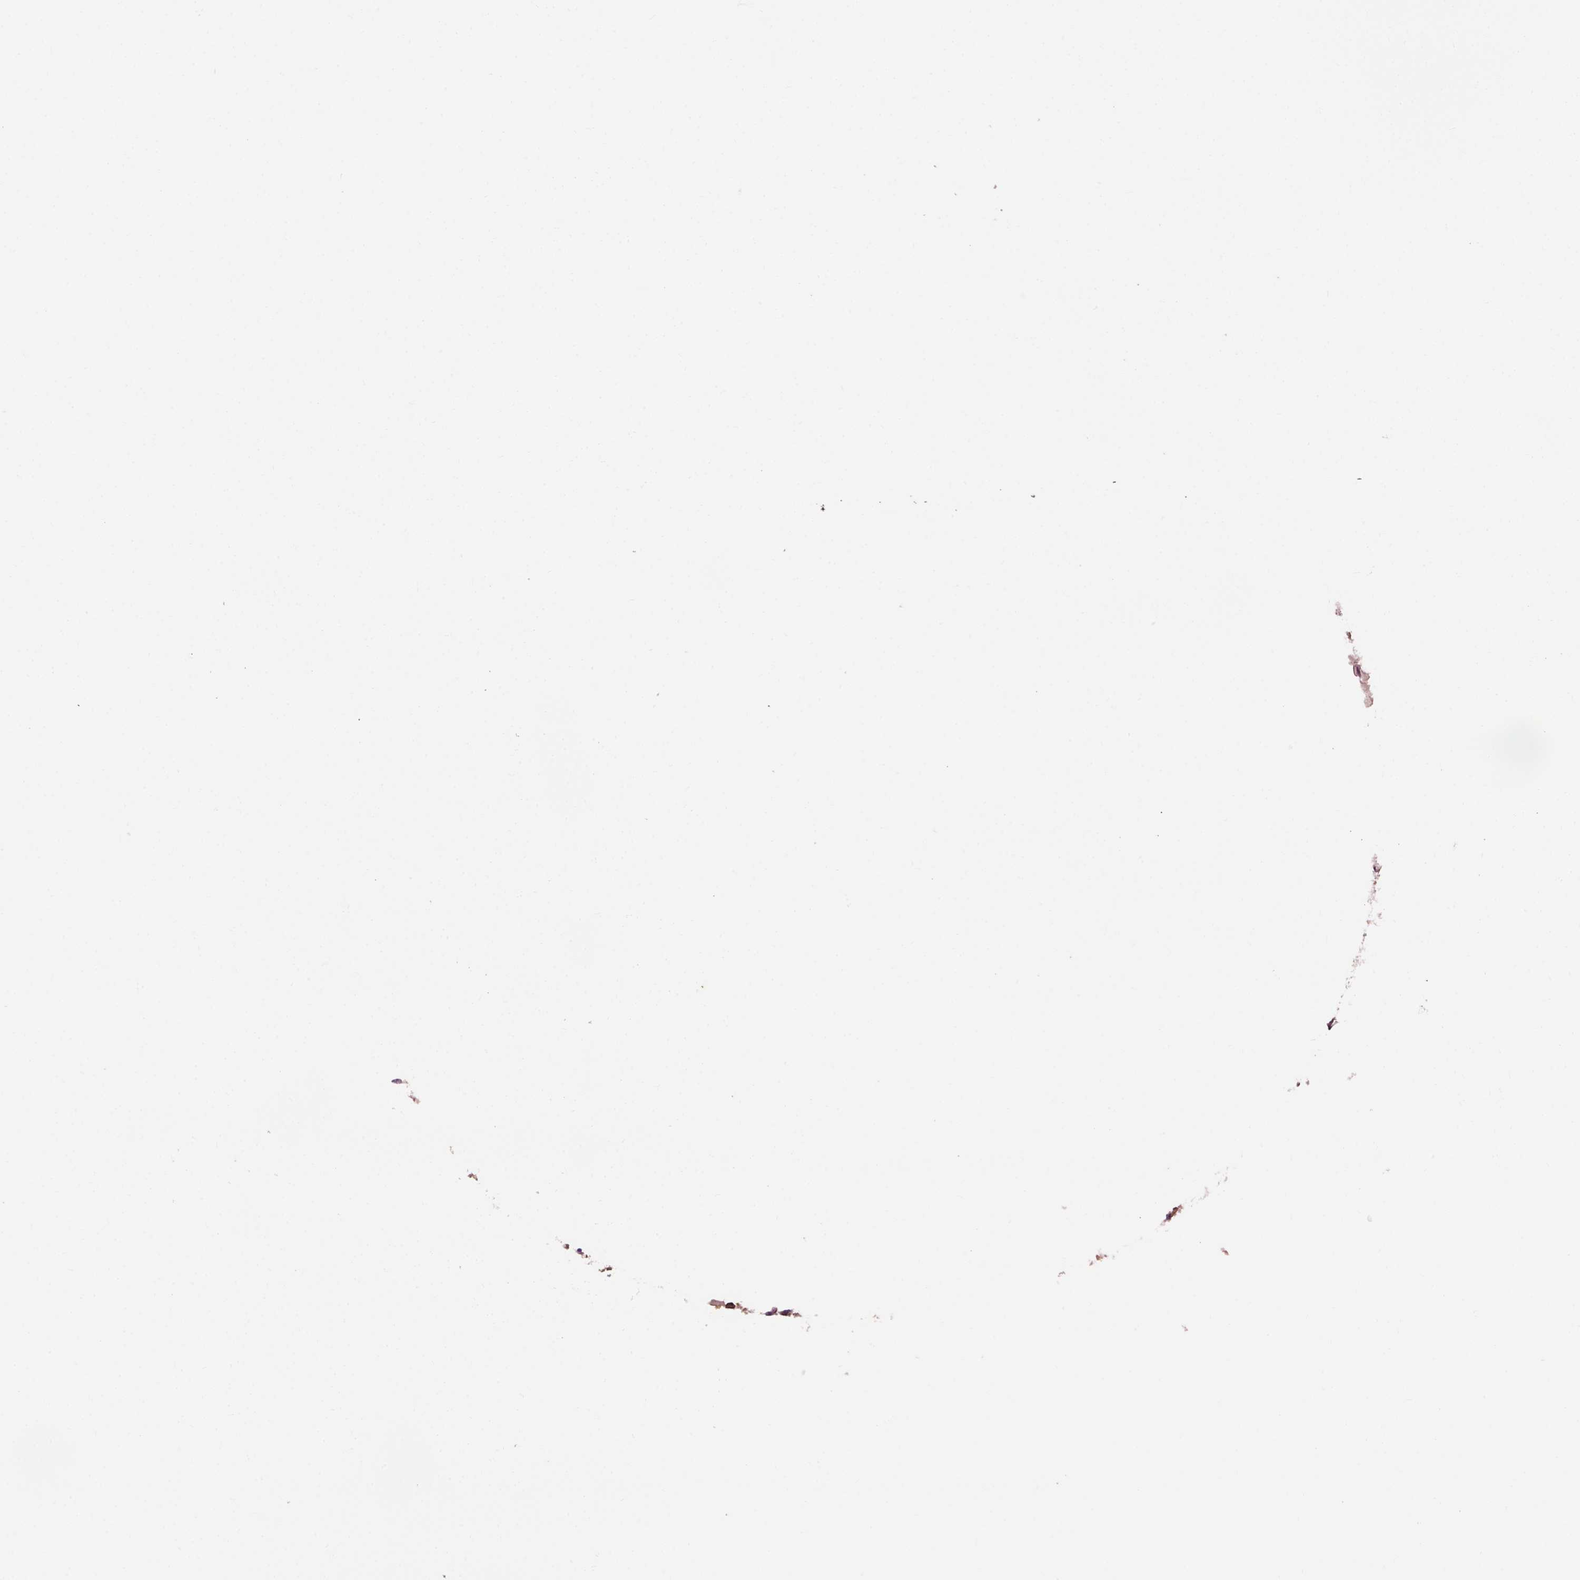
{"staining": {"intensity": "moderate", "quantity": "25%-75%", "location": "cytoplasmic/membranous"}, "tissue": "head and neck cancer", "cell_type": "Tumor cells", "image_type": "cancer", "snomed": [{"axis": "morphology", "description": "Squamous cell carcinoma, NOS"}, {"axis": "topography", "description": "Head-Neck"}], "caption": "Human squamous cell carcinoma (head and neck) stained for a protein (brown) shows moderate cytoplasmic/membranous positive staining in about 25%-75% of tumor cells.", "gene": "CABP5", "patient": {"sex": "male", "age": 52}}